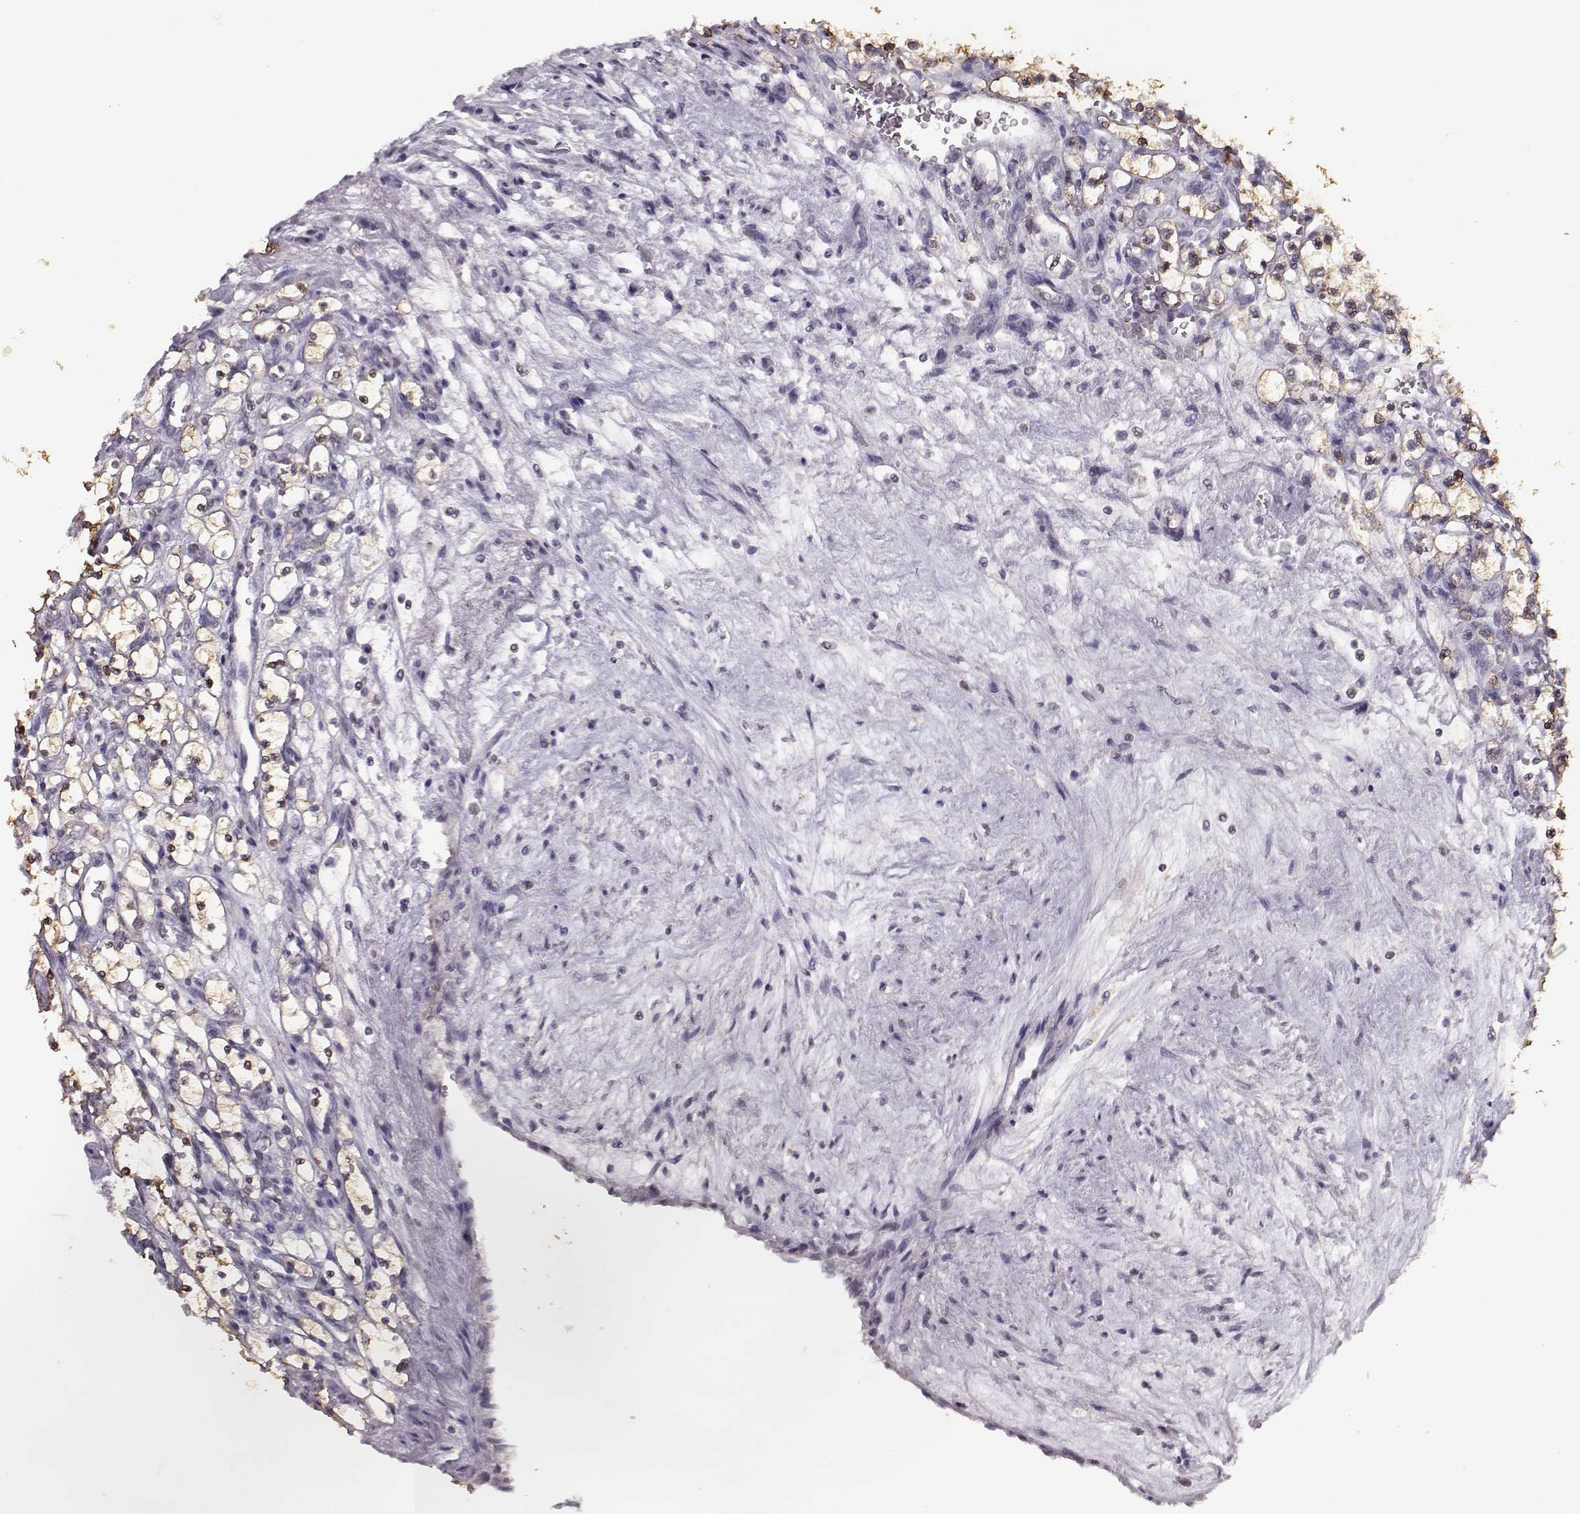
{"staining": {"intensity": "weak", "quantity": ">75%", "location": "cytoplasmic/membranous"}, "tissue": "renal cancer", "cell_type": "Tumor cells", "image_type": "cancer", "snomed": [{"axis": "morphology", "description": "Adenocarcinoma, NOS"}, {"axis": "topography", "description": "Kidney"}], "caption": "Human renal cancer (adenocarcinoma) stained for a protein (brown) reveals weak cytoplasmic/membranous positive staining in about >75% of tumor cells.", "gene": "UROC1", "patient": {"sex": "female", "age": 69}}